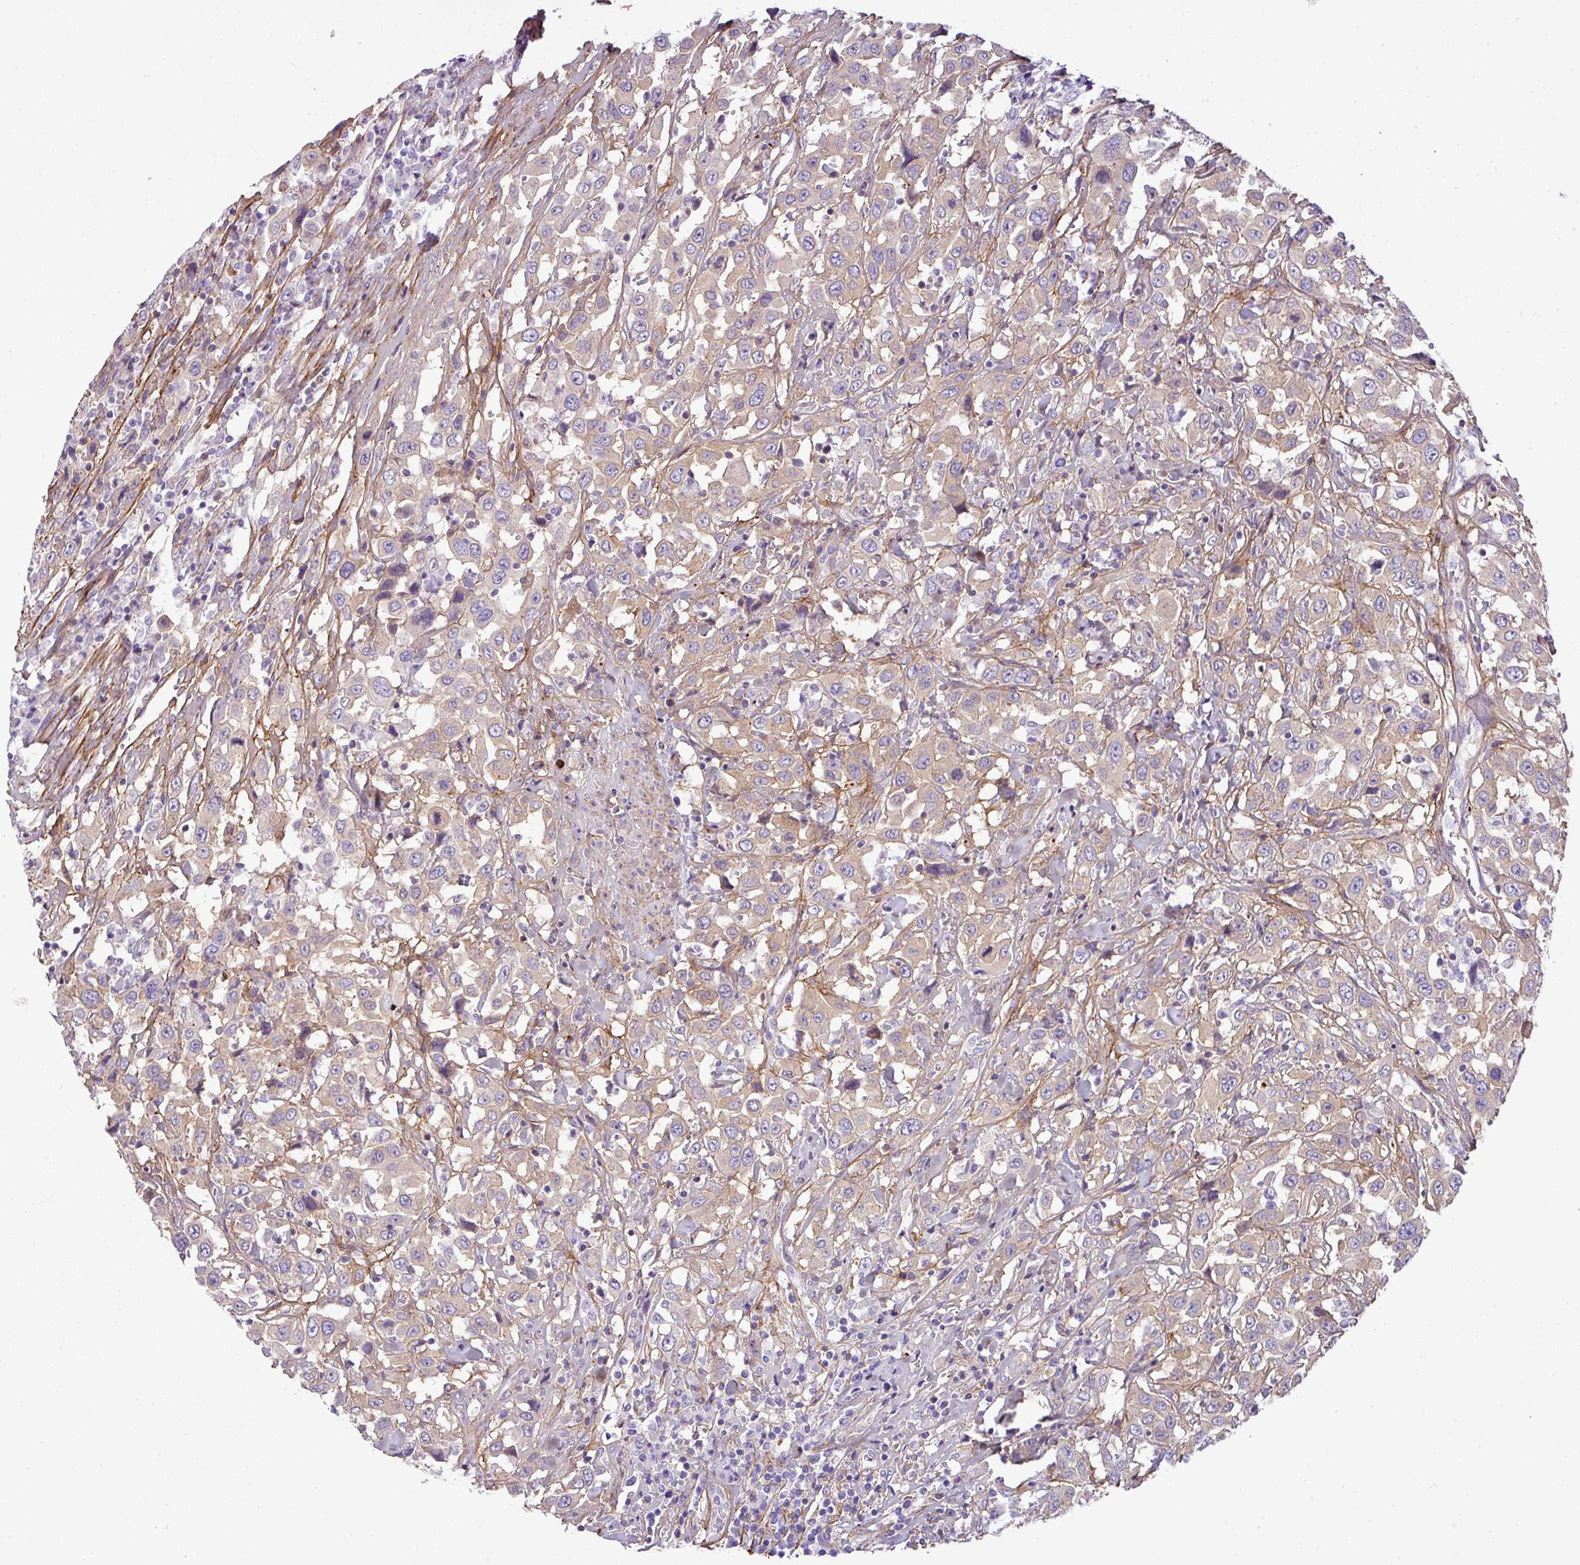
{"staining": {"intensity": "weak", "quantity": "25%-75%", "location": "cytoplasmic/membranous"}, "tissue": "urothelial cancer", "cell_type": "Tumor cells", "image_type": "cancer", "snomed": [{"axis": "morphology", "description": "Urothelial carcinoma, High grade"}, {"axis": "topography", "description": "Urinary bladder"}], "caption": "Weak cytoplasmic/membranous positivity is identified in approximately 25%-75% of tumor cells in urothelial cancer.", "gene": "PARD6G", "patient": {"sex": "male", "age": 61}}